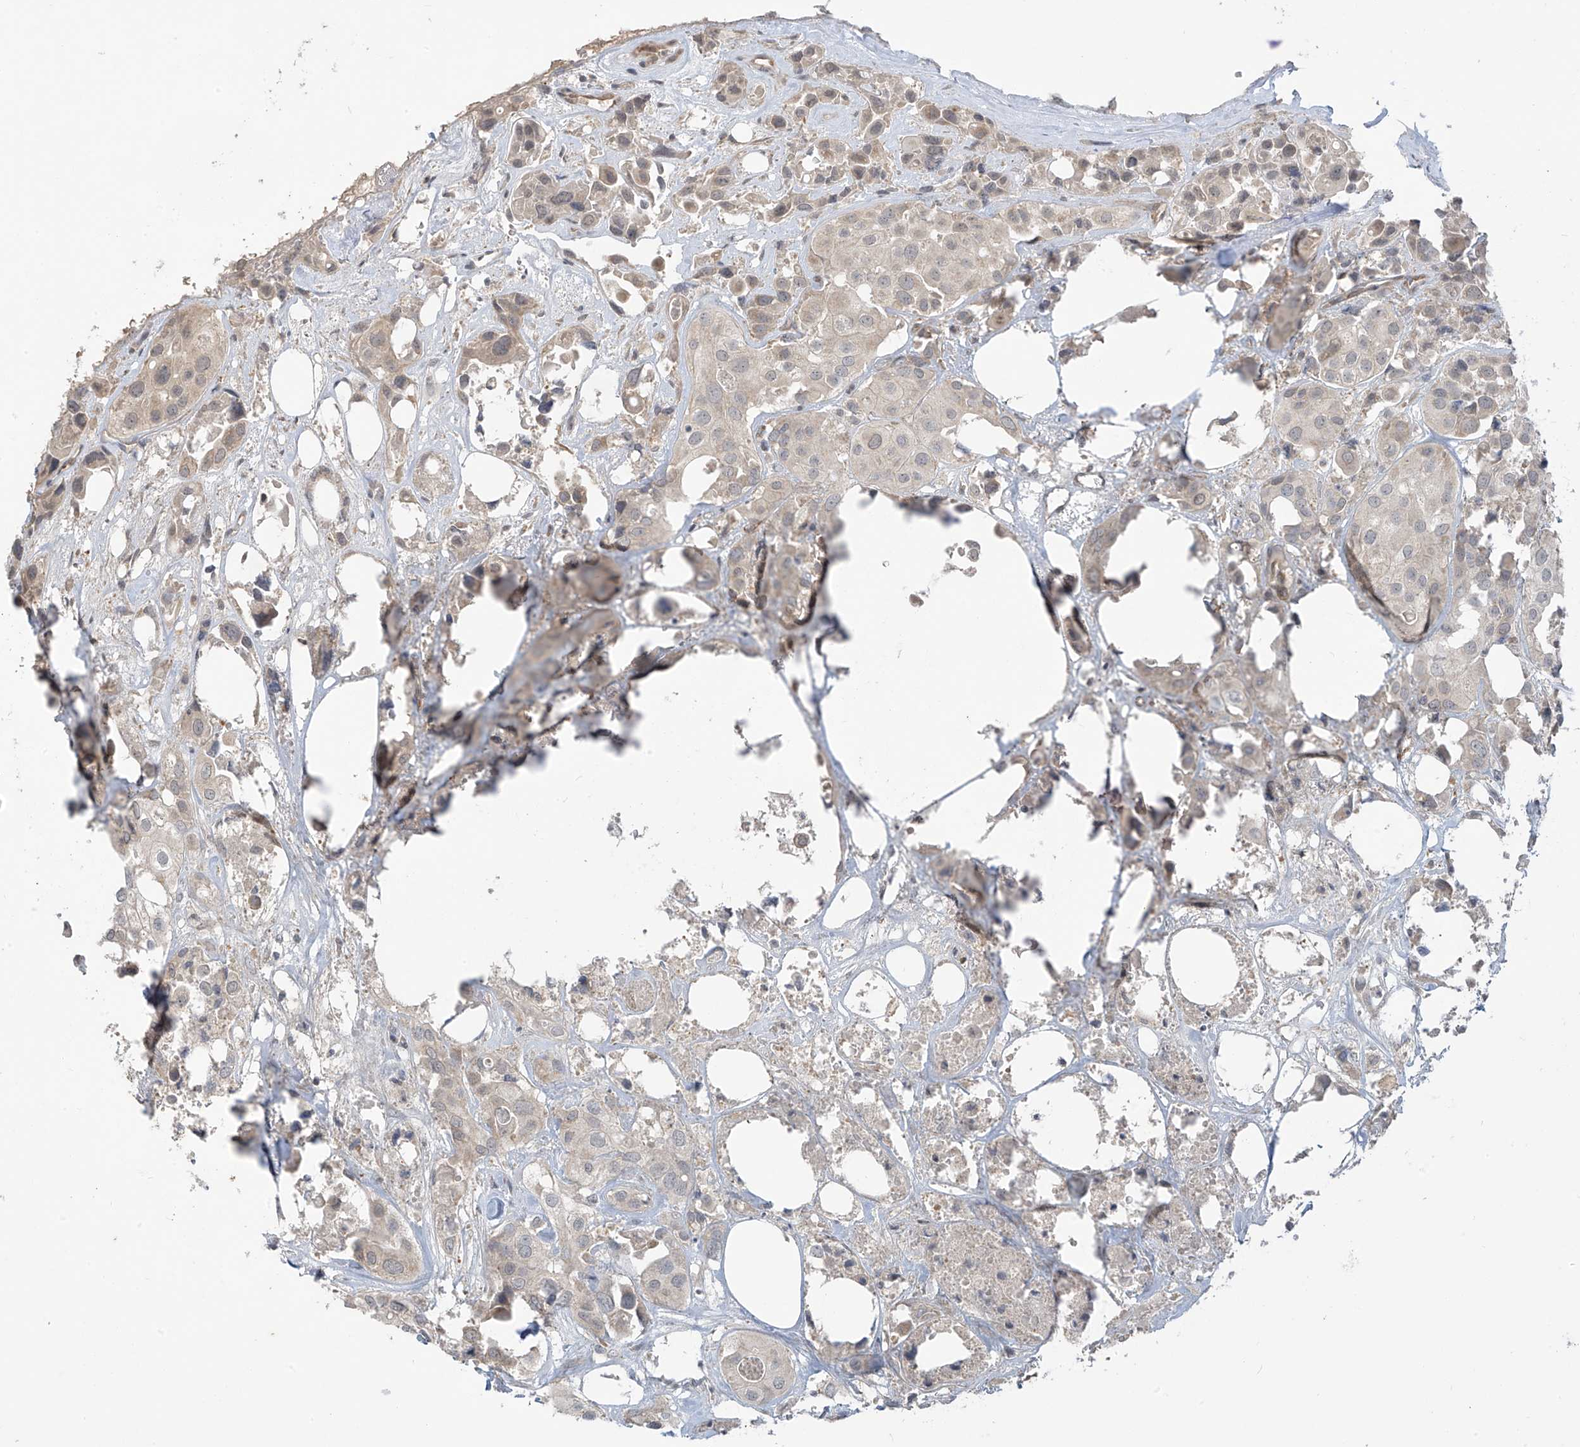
{"staining": {"intensity": "weak", "quantity": "25%-75%", "location": "cytoplasmic/membranous"}, "tissue": "urothelial cancer", "cell_type": "Tumor cells", "image_type": "cancer", "snomed": [{"axis": "morphology", "description": "Urothelial carcinoma, High grade"}, {"axis": "topography", "description": "Urinary bladder"}], "caption": "Human urothelial carcinoma (high-grade) stained with a brown dye demonstrates weak cytoplasmic/membranous positive positivity in about 25%-75% of tumor cells.", "gene": "DGKQ", "patient": {"sex": "male", "age": 64}}